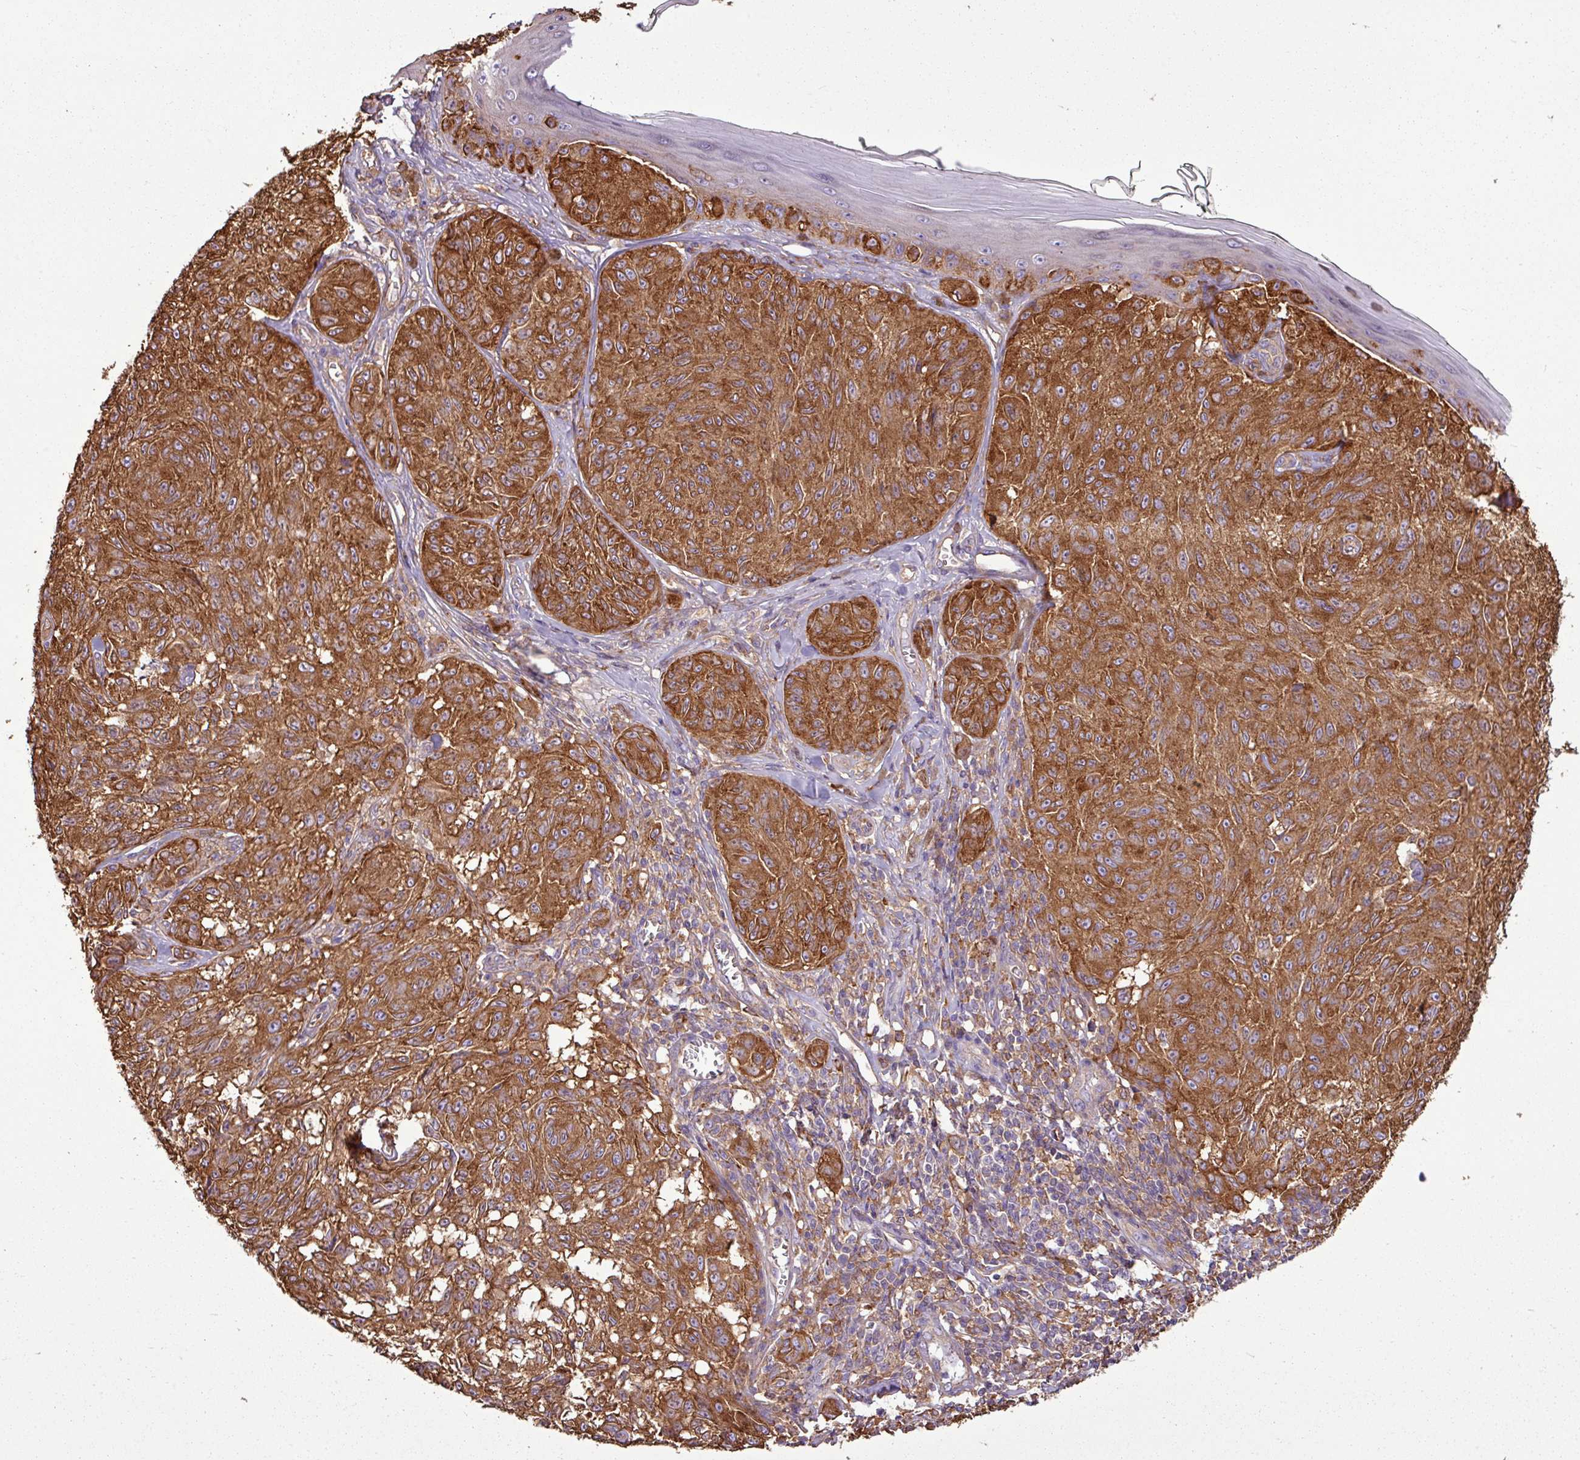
{"staining": {"intensity": "strong", "quantity": ">75%", "location": "cytoplasmic/membranous"}, "tissue": "melanoma", "cell_type": "Tumor cells", "image_type": "cancer", "snomed": [{"axis": "morphology", "description": "Malignant melanoma, NOS"}, {"axis": "topography", "description": "Skin"}], "caption": "Protein expression analysis of malignant melanoma displays strong cytoplasmic/membranous positivity in about >75% of tumor cells.", "gene": "PACSIN2", "patient": {"sex": "male", "age": 68}}